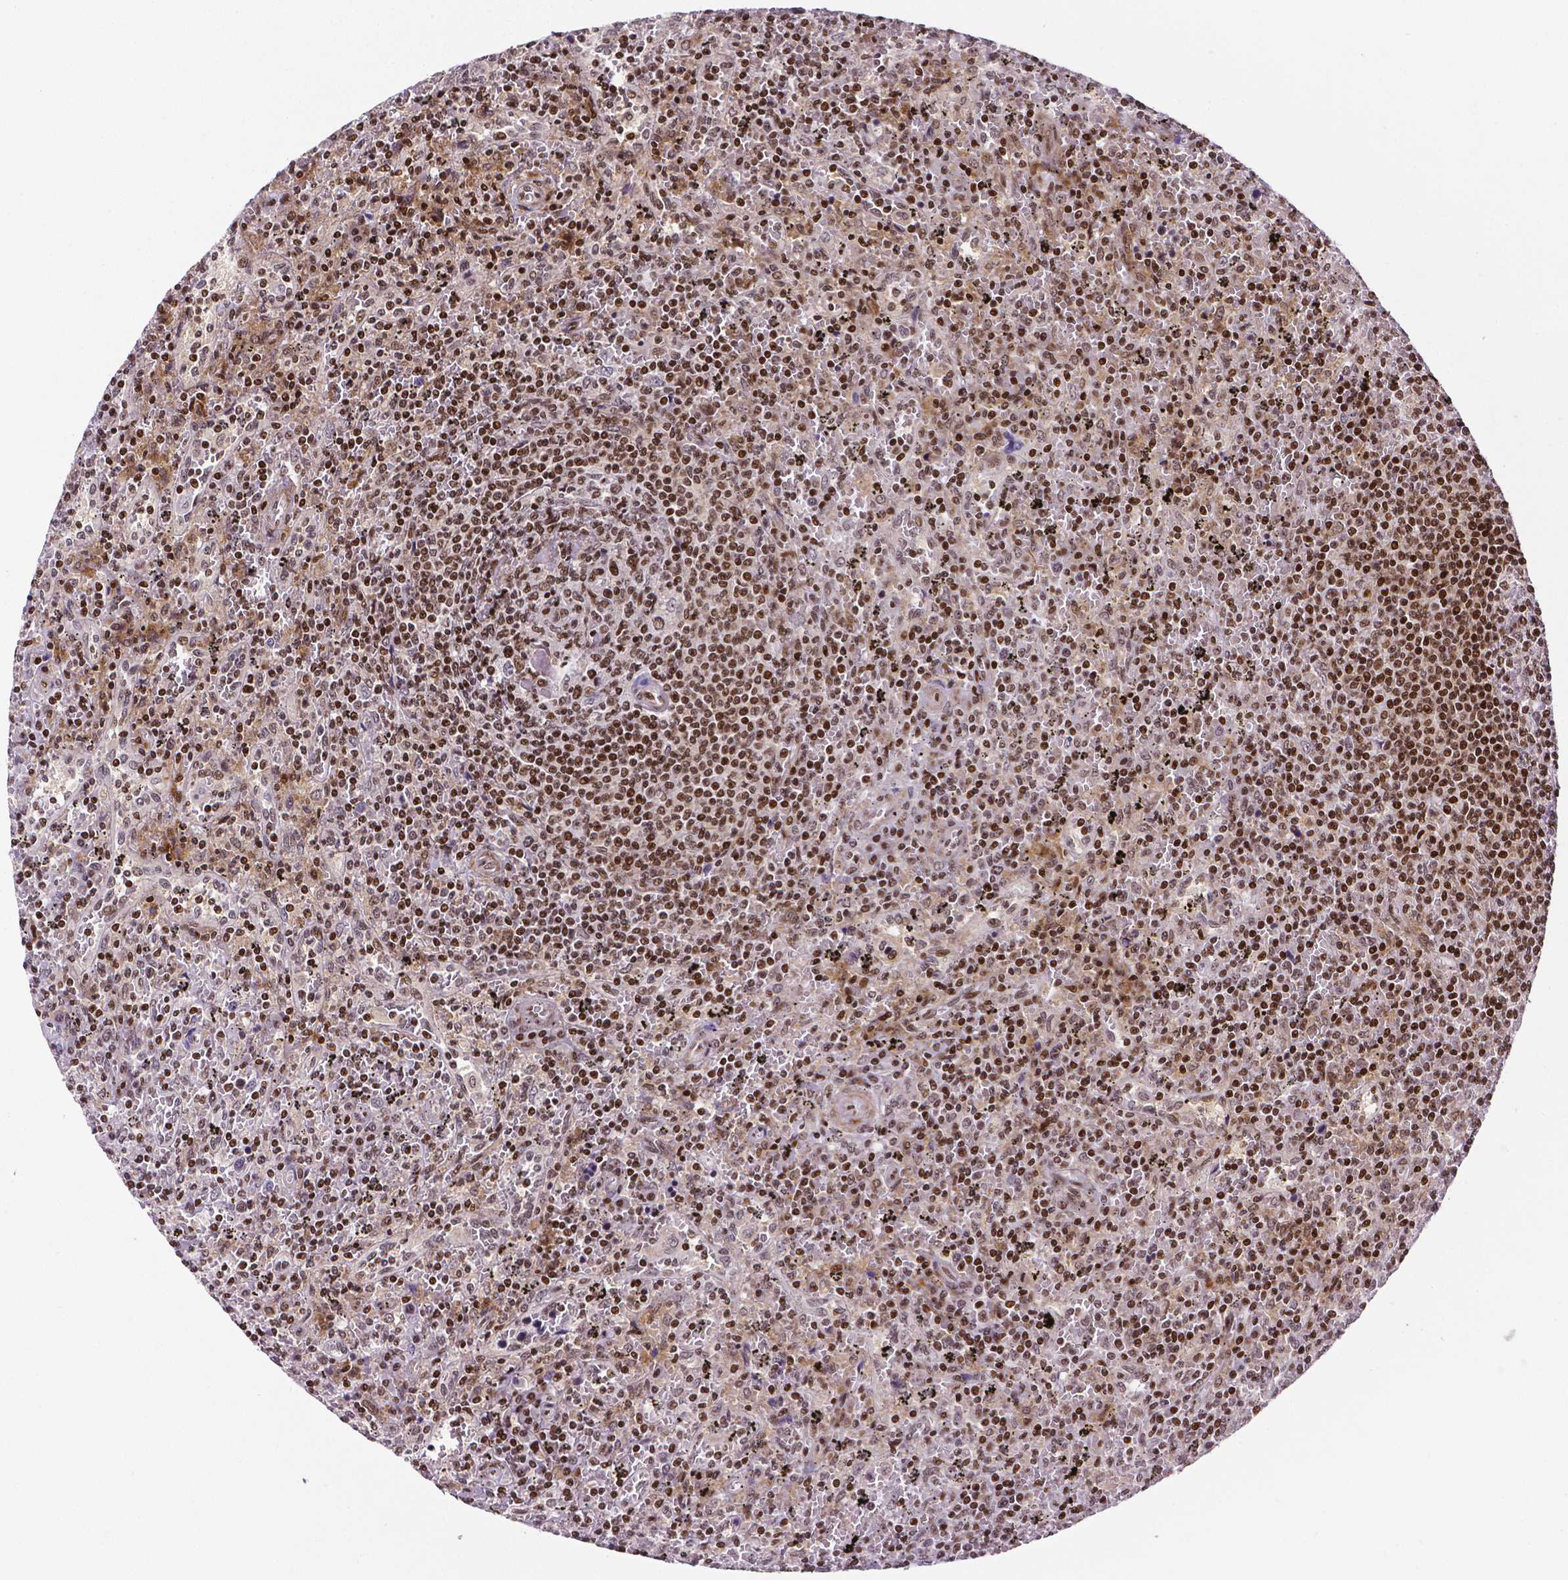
{"staining": {"intensity": "moderate", "quantity": ">75%", "location": "nuclear"}, "tissue": "lymphoma", "cell_type": "Tumor cells", "image_type": "cancer", "snomed": [{"axis": "morphology", "description": "Malignant lymphoma, non-Hodgkin's type, Low grade"}, {"axis": "topography", "description": "Spleen"}], "caption": "Approximately >75% of tumor cells in human lymphoma reveal moderate nuclear protein staining as visualized by brown immunohistochemical staining.", "gene": "CTCF", "patient": {"sex": "male", "age": 62}}